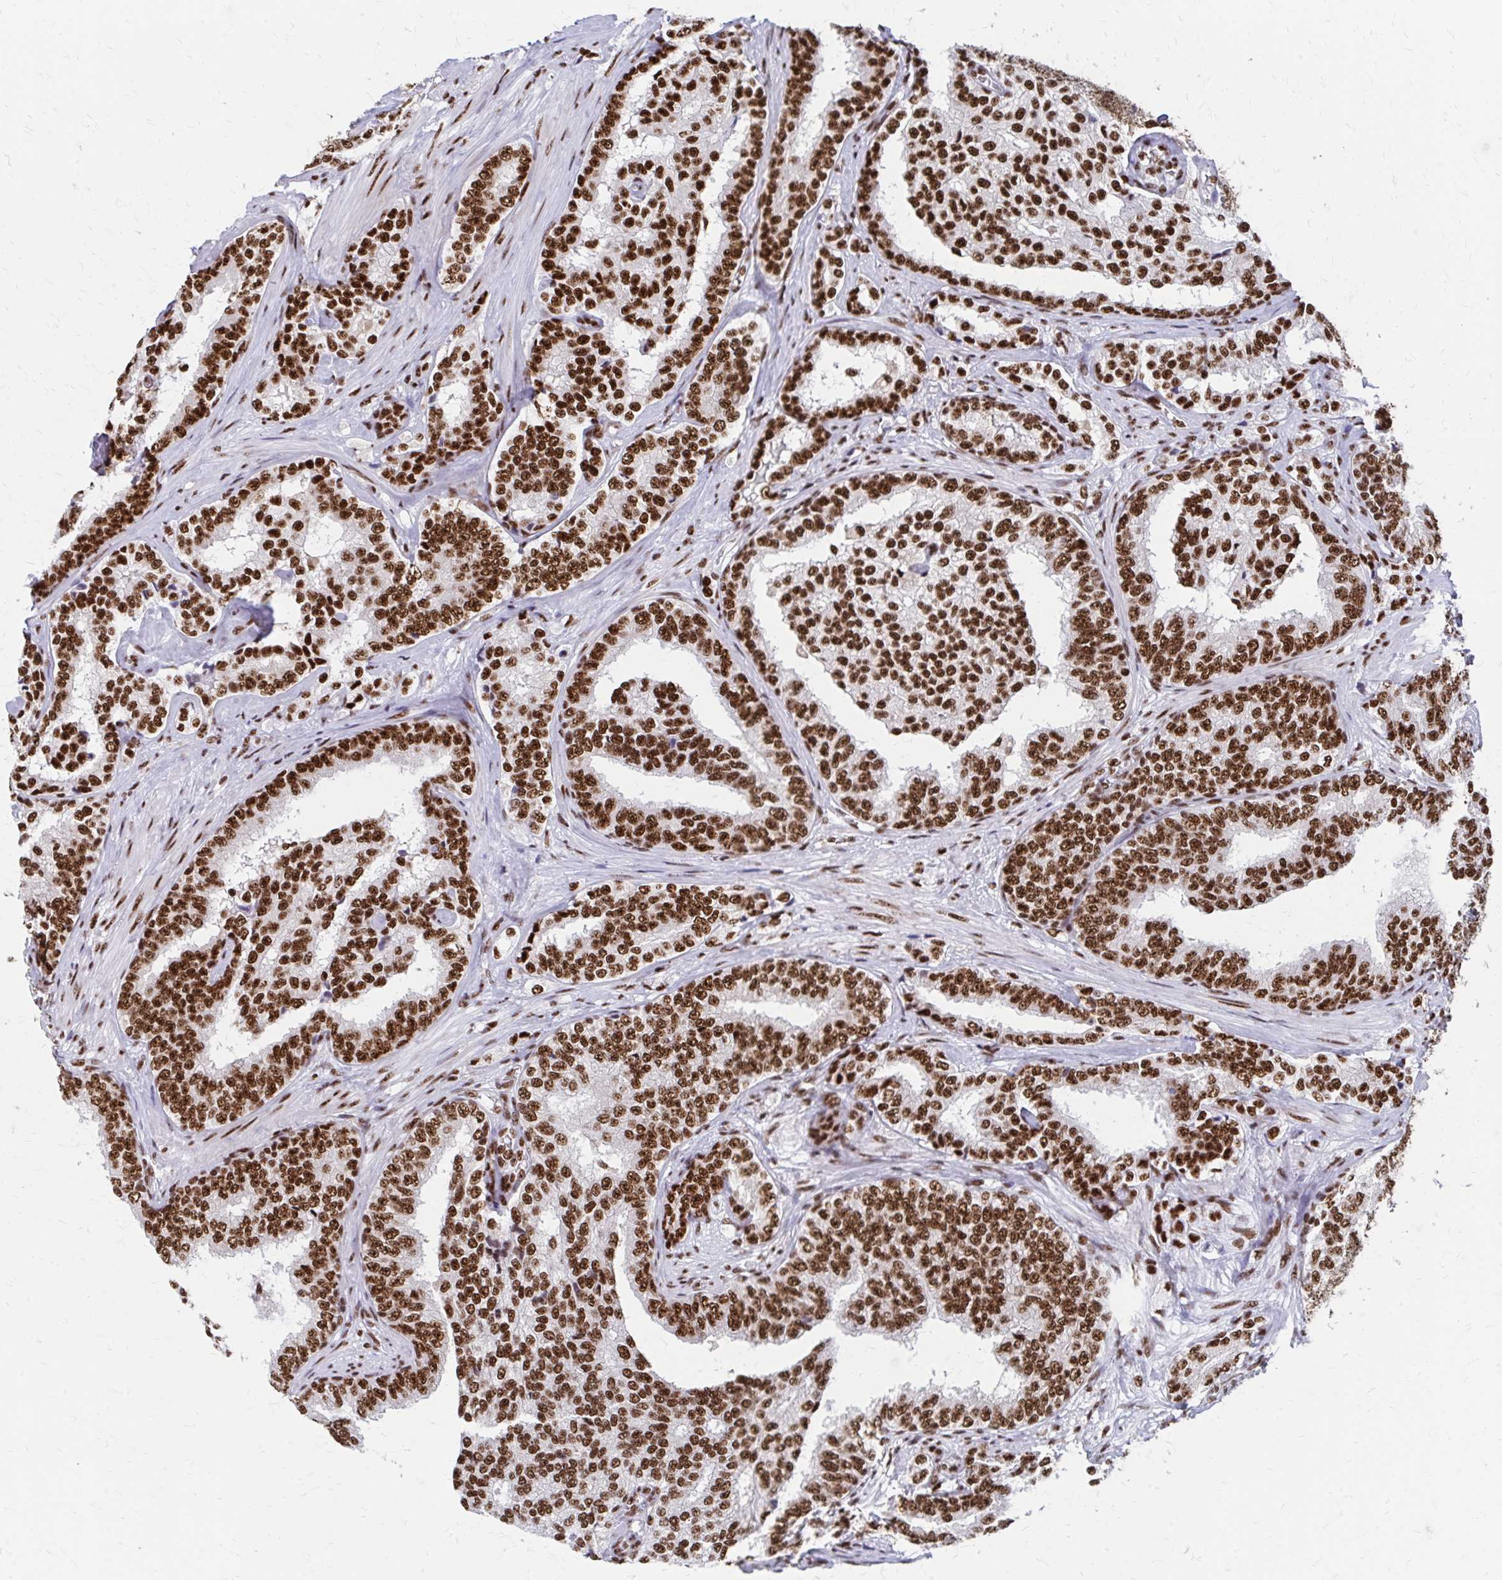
{"staining": {"intensity": "strong", "quantity": ">75%", "location": "nuclear"}, "tissue": "prostate cancer", "cell_type": "Tumor cells", "image_type": "cancer", "snomed": [{"axis": "morphology", "description": "Adenocarcinoma, High grade"}, {"axis": "topography", "description": "Prostate"}], "caption": "Strong nuclear expression is appreciated in about >75% of tumor cells in high-grade adenocarcinoma (prostate).", "gene": "CNKSR3", "patient": {"sex": "male", "age": 72}}